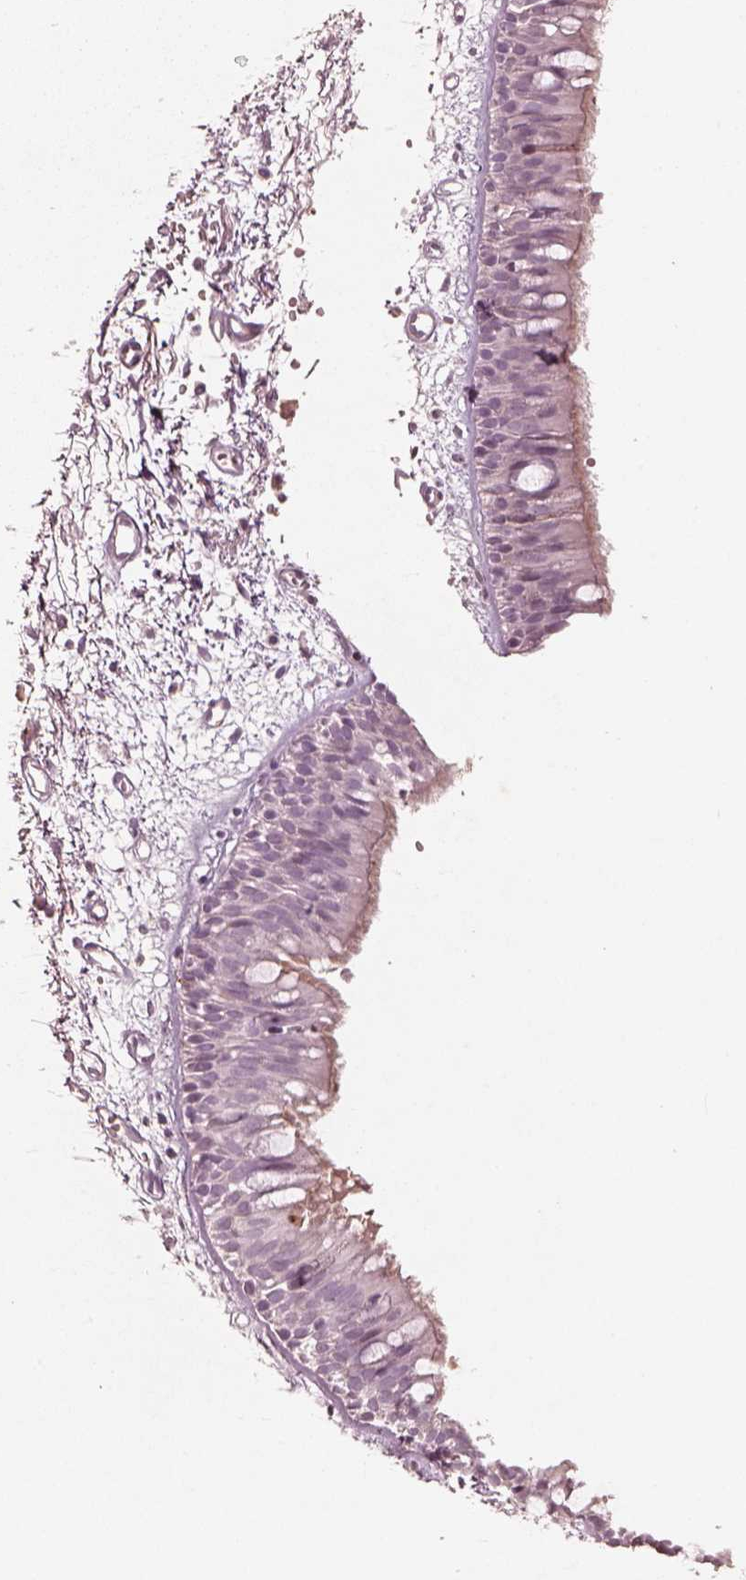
{"staining": {"intensity": "negative", "quantity": "none", "location": "none"}, "tissue": "bronchus", "cell_type": "Respiratory epithelial cells", "image_type": "normal", "snomed": [{"axis": "morphology", "description": "Normal tissue, NOS"}, {"axis": "morphology", "description": "Squamous cell carcinoma, NOS"}, {"axis": "topography", "description": "Cartilage tissue"}, {"axis": "topography", "description": "Bronchus"}, {"axis": "topography", "description": "Lung"}], "caption": "This image is of benign bronchus stained with IHC to label a protein in brown with the nuclei are counter-stained blue. There is no expression in respiratory epithelial cells.", "gene": "MADCAM1", "patient": {"sex": "male", "age": 66}}